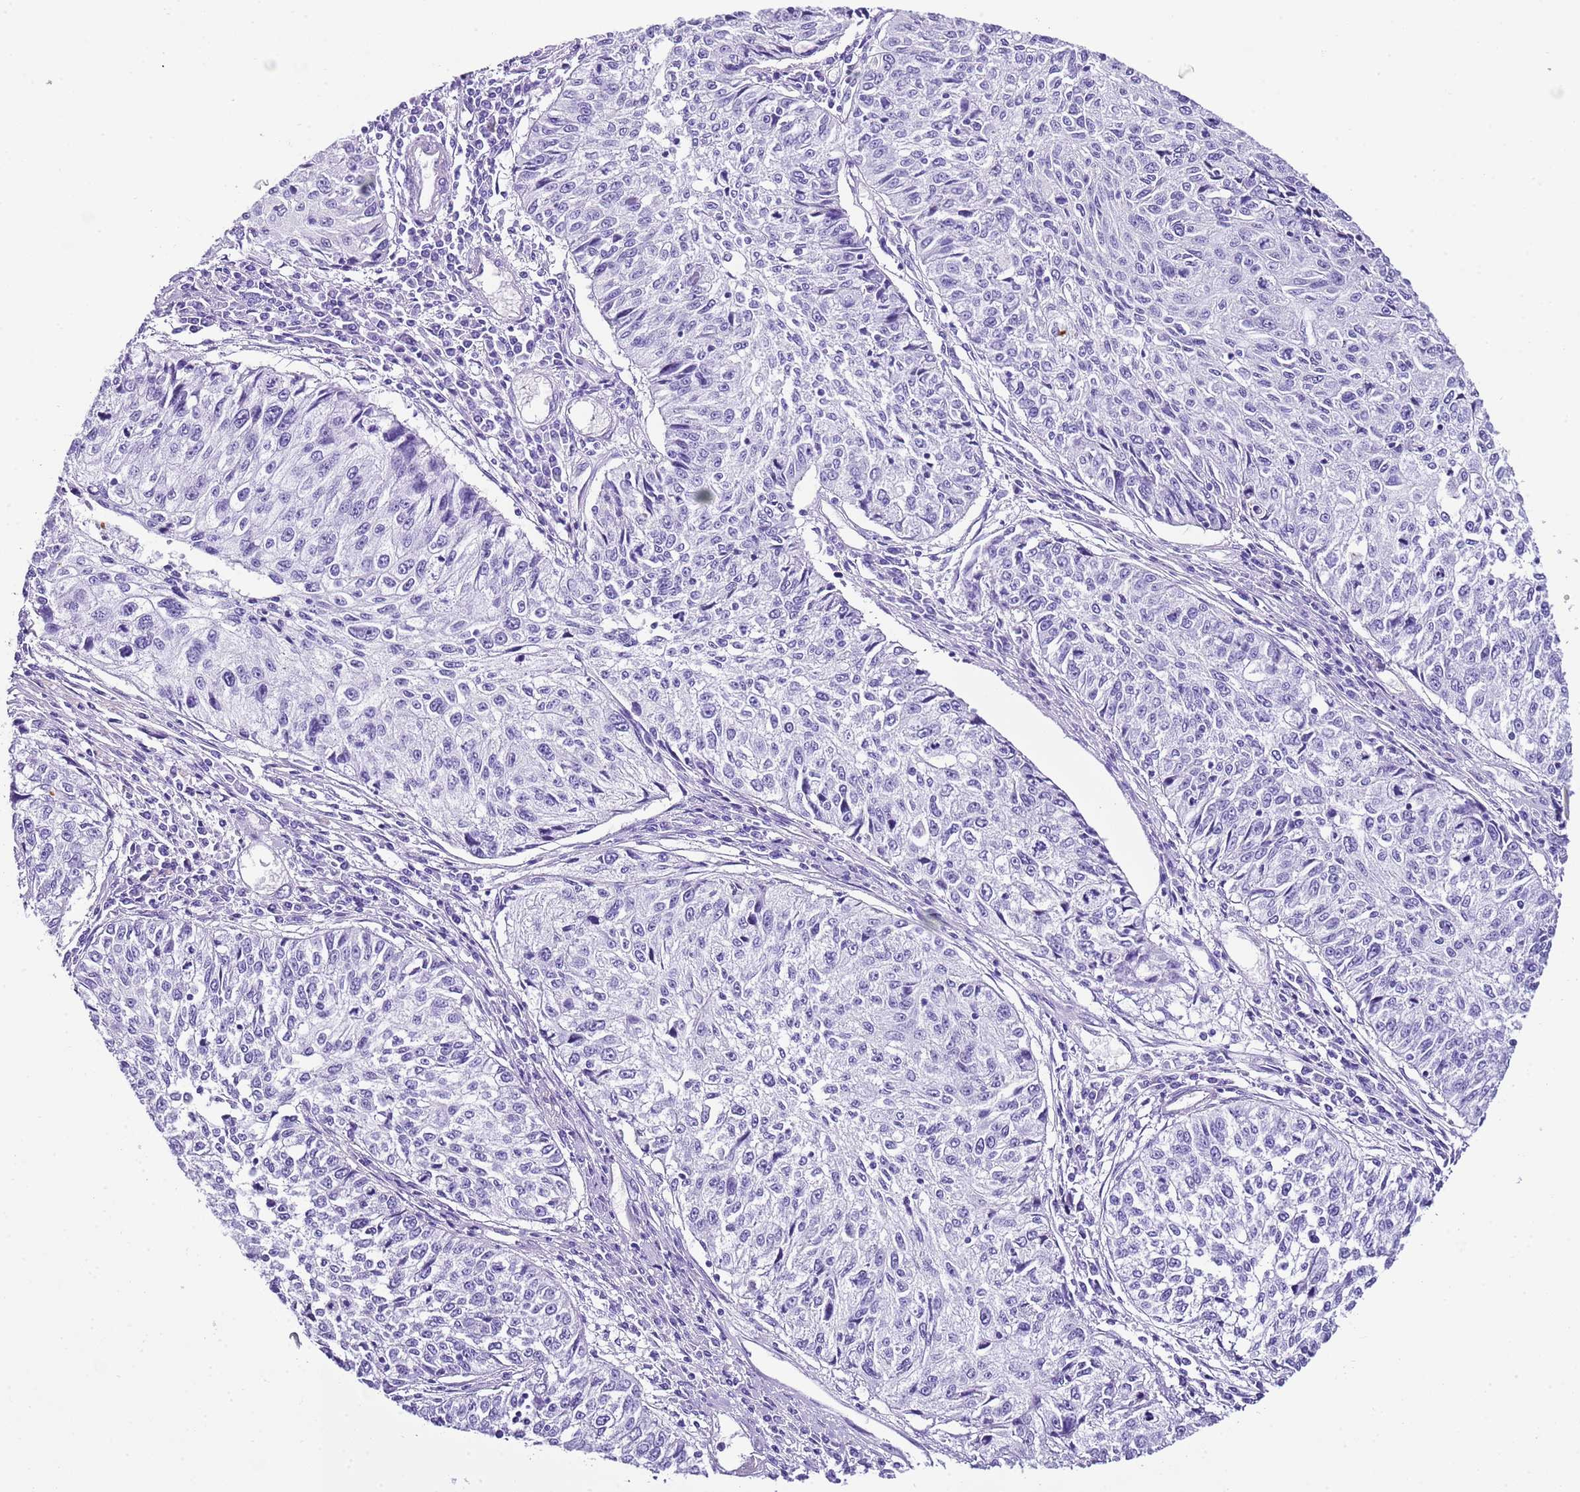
{"staining": {"intensity": "negative", "quantity": "none", "location": "none"}, "tissue": "cervical cancer", "cell_type": "Tumor cells", "image_type": "cancer", "snomed": [{"axis": "morphology", "description": "Squamous cell carcinoma, NOS"}, {"axis": "topography", "description": "Cervix"}], "caption": "Tumor cells are negative for brown protein staining in cervical squamous cell carcinoma.", "gene": "KCNC1", "patient": {"sex": "female", "age": 57}}